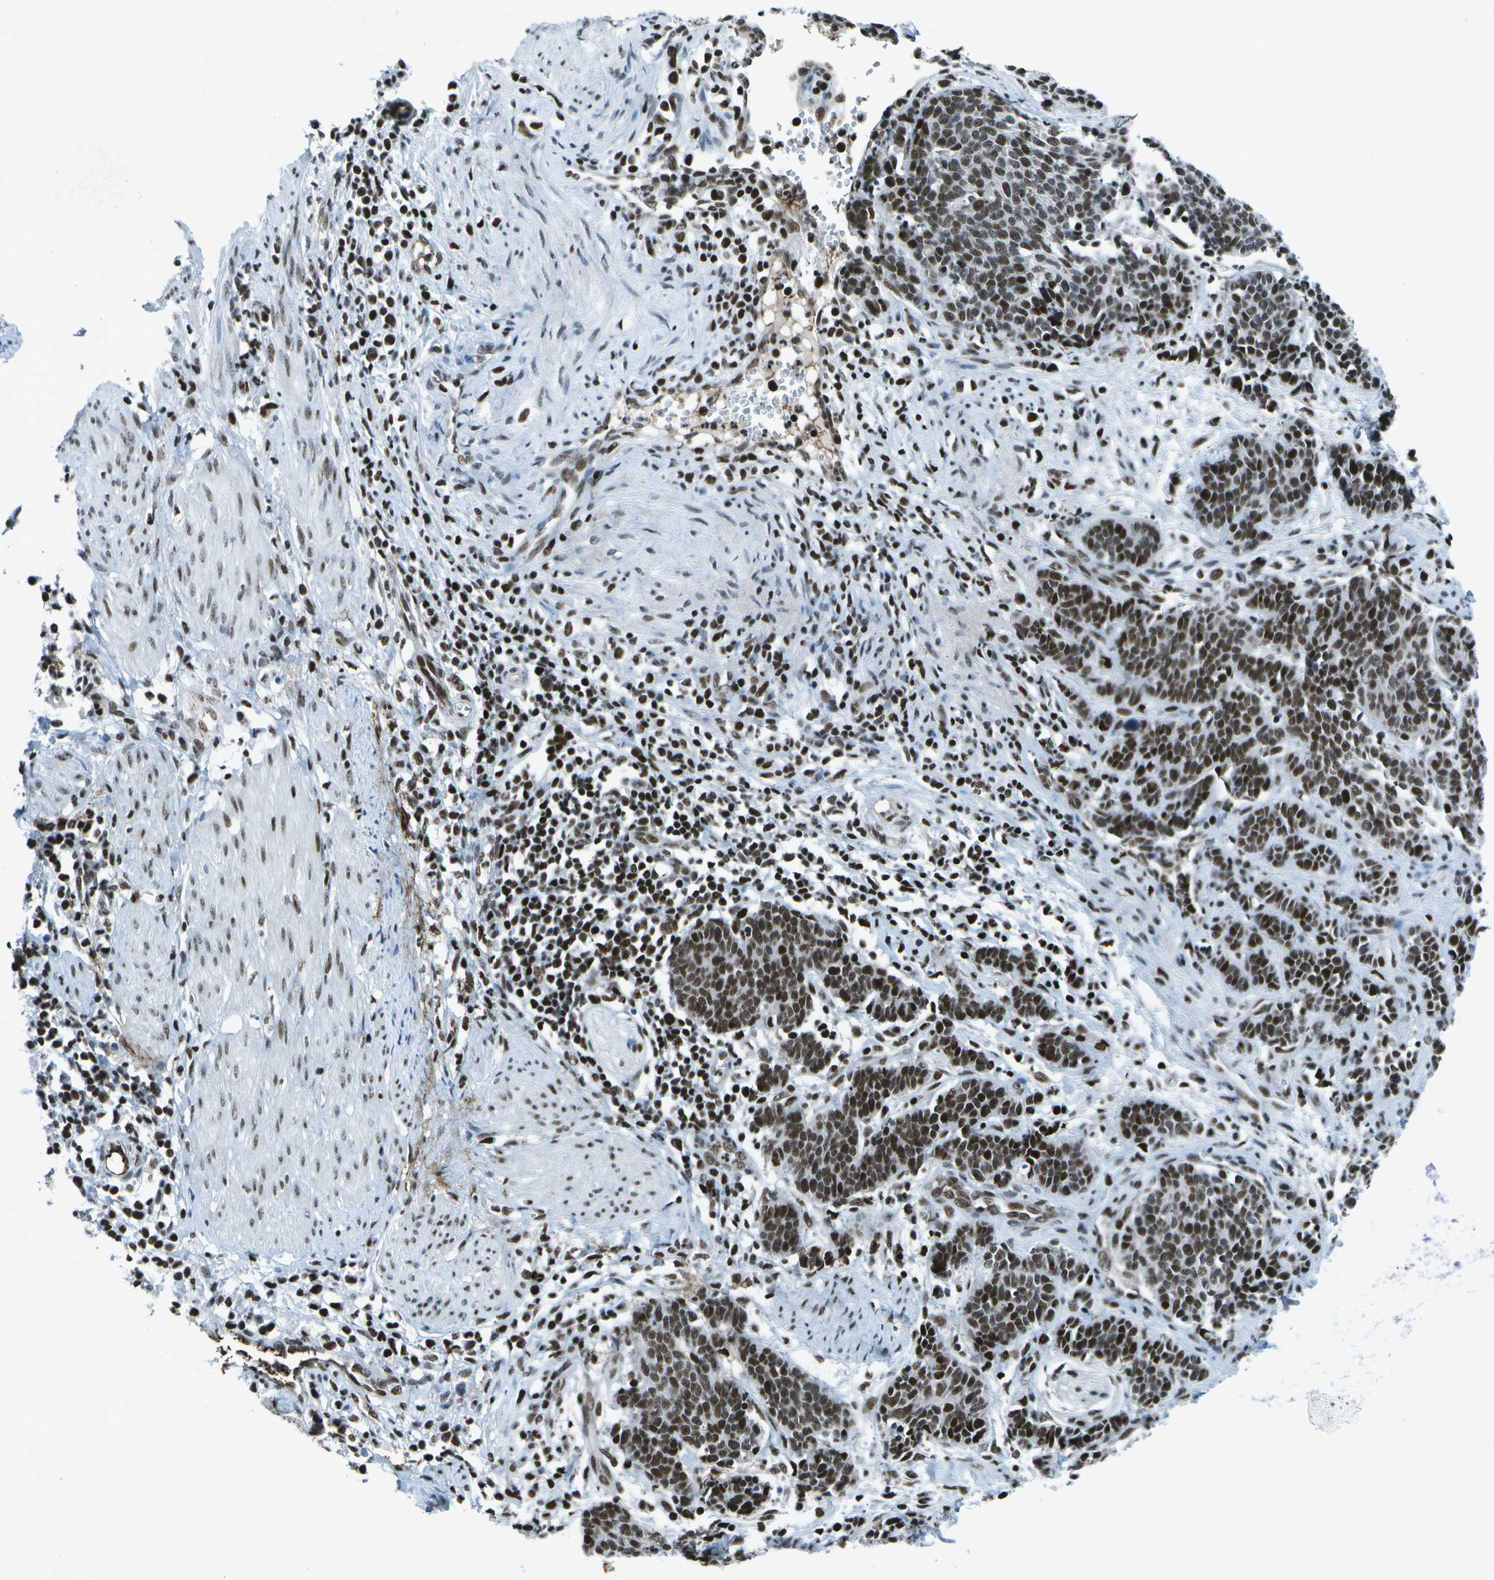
{"staining": {"intensity": "strong", "quantity": ">75%", "location": "nuclear"}, "tissue": "cervical cancer", "cell_type": "Tumor cells", "image_type": "cancer", "snomed": [{"axis": "morphology", "description": "Squamous cell carcinoma, NOS"}, {"axis": "topography", "description": "Cervix"}], "caption": "Immunohistochemistry (DAB) staining of human cervical cancer reveals strong nuclear protein positivity in about >75% of tumor cells. Using DAB (brown) and hematoxylin (blue) stains, captured at high magnification using brightfield microscopy.", "gene": "MTA2", "patient": {"sex": "female", "age": 35}}